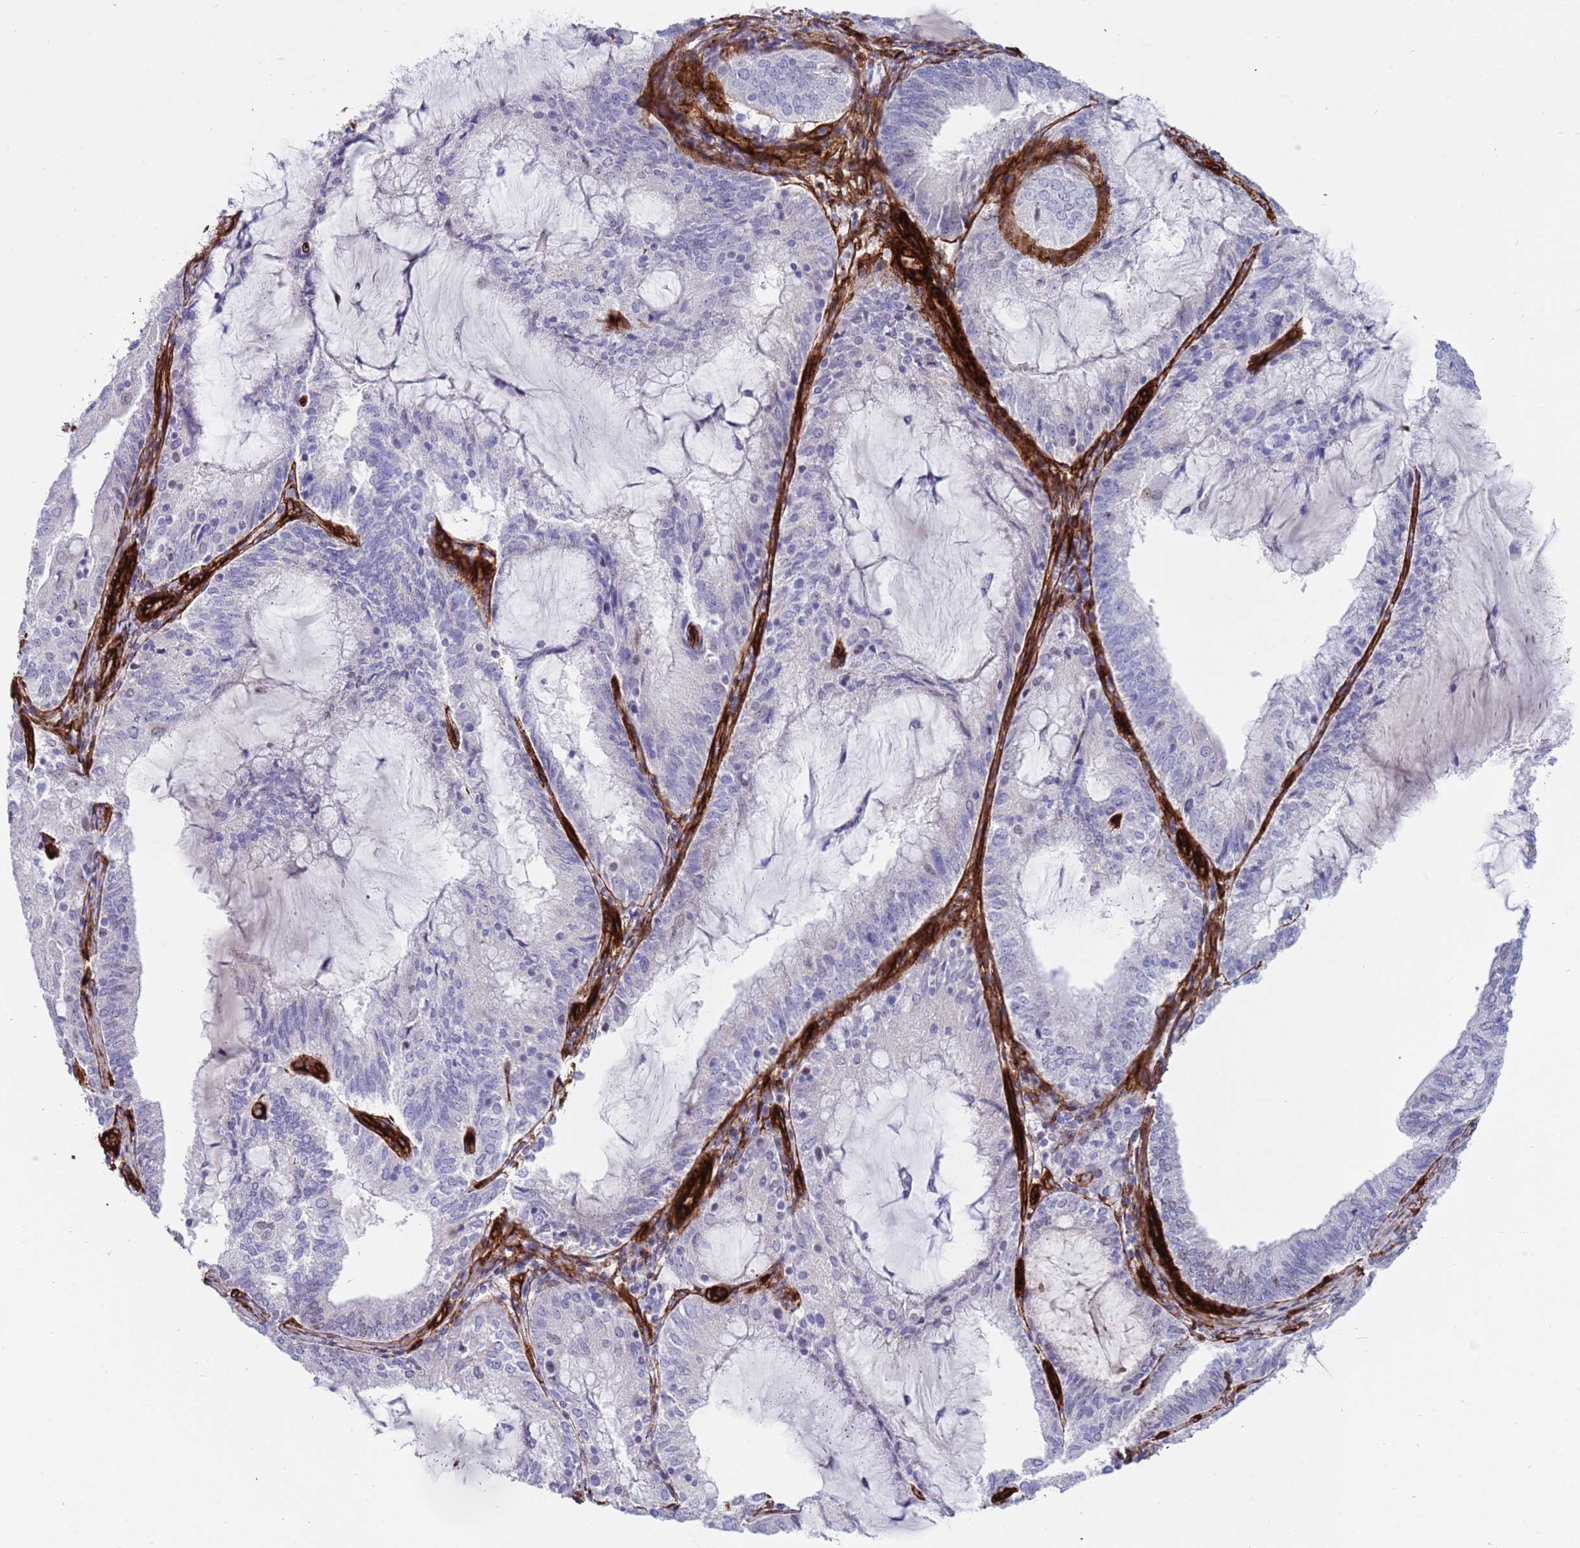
{"staining": {"intensity": "negative", "quantity": "none", "location": "none"}, "tissue": "endometrial cancer", "cell_type": "Tumor cells", "image_type": "cancer", "snomed": [{"axis": "morphology", "description": "Adenocarcinoma, NOS"}, {"axis": "topography", "description": "Endometrium"}], "caption": "Tumor cells are negative for brown protein staining in adenocarcinoma (endometrial).", "gene": "CAV2", "patient": {"sex": "female", "age": 81}}